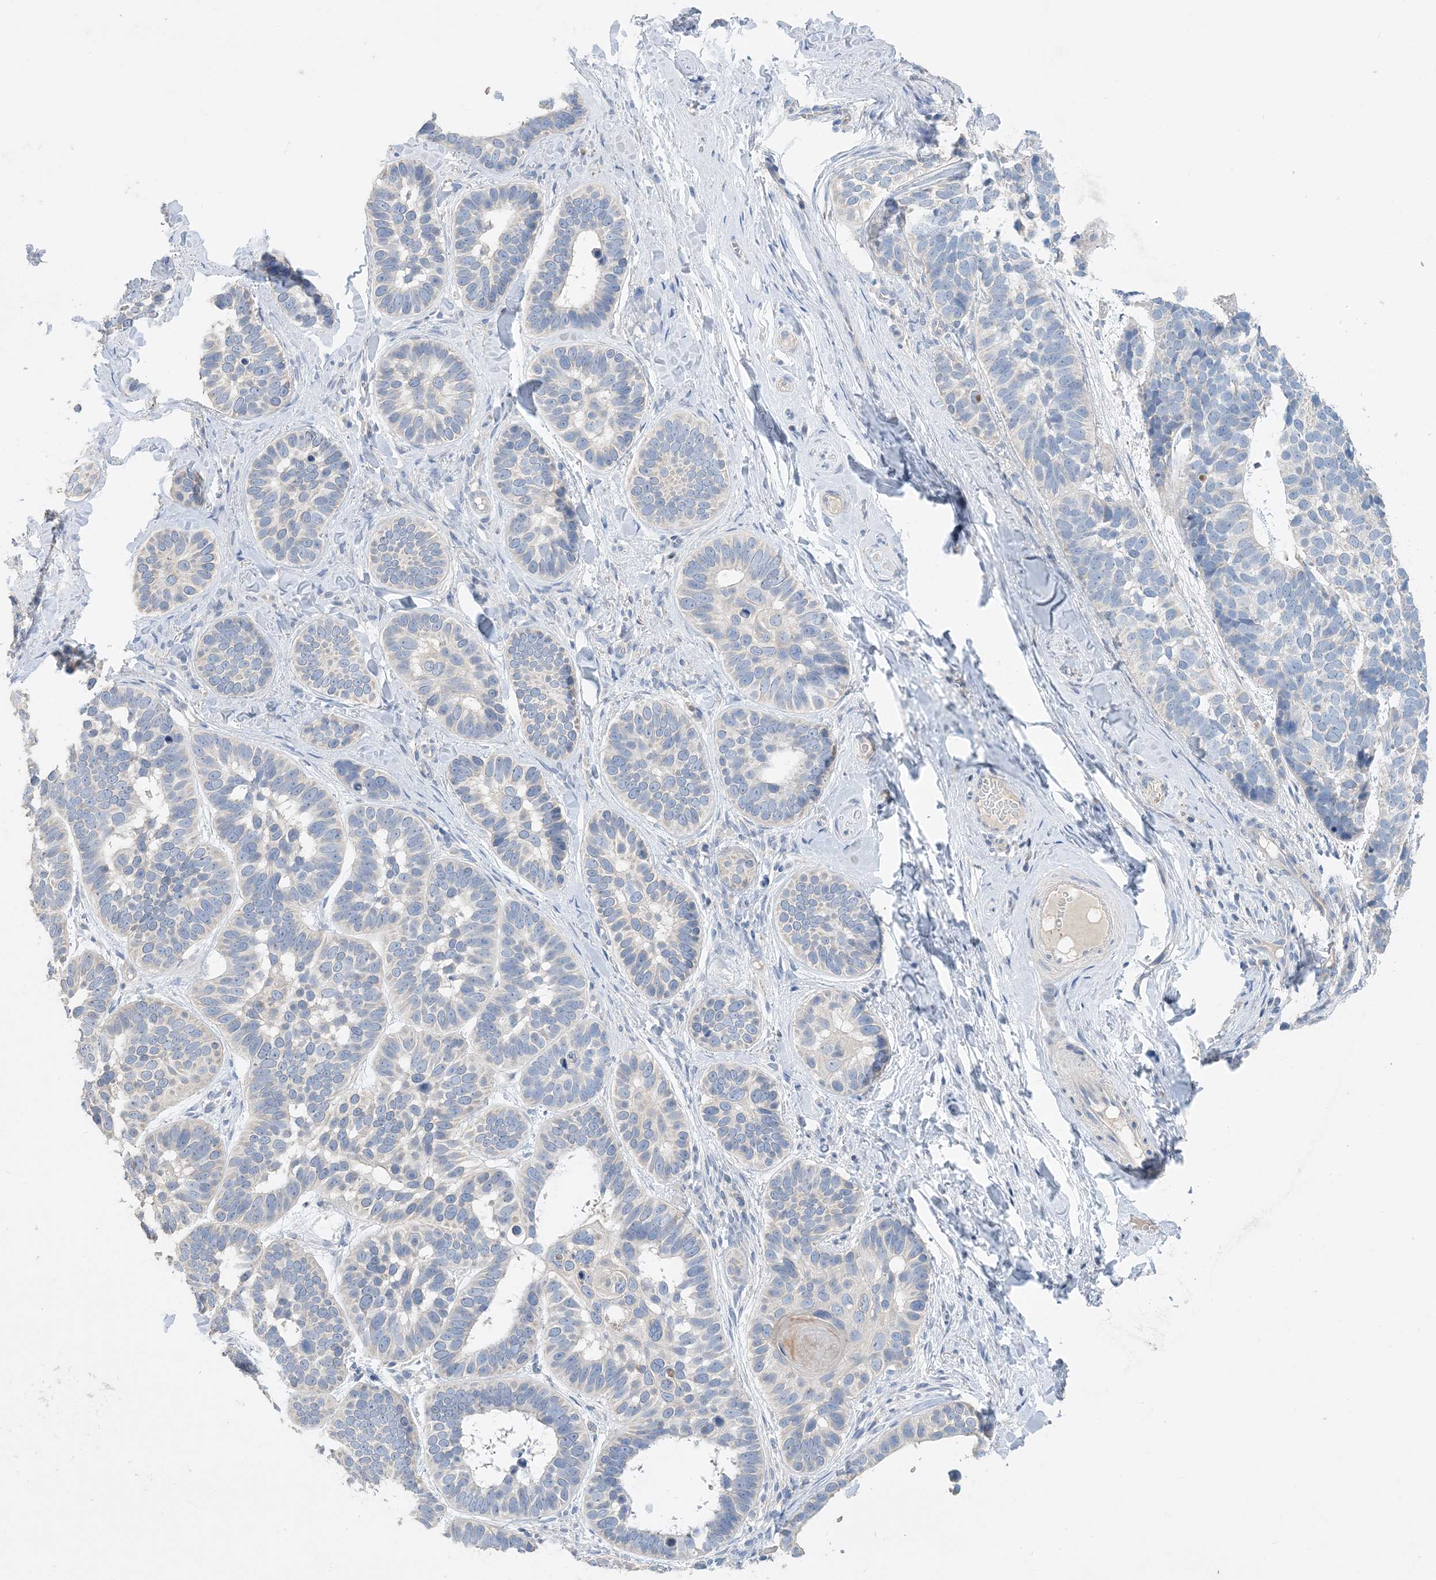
{"staining": {"intensity": "negative", "quantity": "none", "location": "none"}, "tissue": "skin cancer", "cell_type": "Tumor cells", "image_type": "cancer", "snomed": [{"axis": "morphology", "description": "Basal cell carcinoma"}, {"axis": "topography", "description": "Skin"}], "caption": "A histopathology image of human skin cancer (basal cell carcinoma) is negative for staining in tumor cells. The staining was performed using DAB (3,3'-diaminobenzidine) to visualize the protein expression in brown, while the nuclei were stained in blue with hematoxylin (Magnification: 20x).", "gene": "KPRP", "patient": {"sex": "male", "age": 62}}